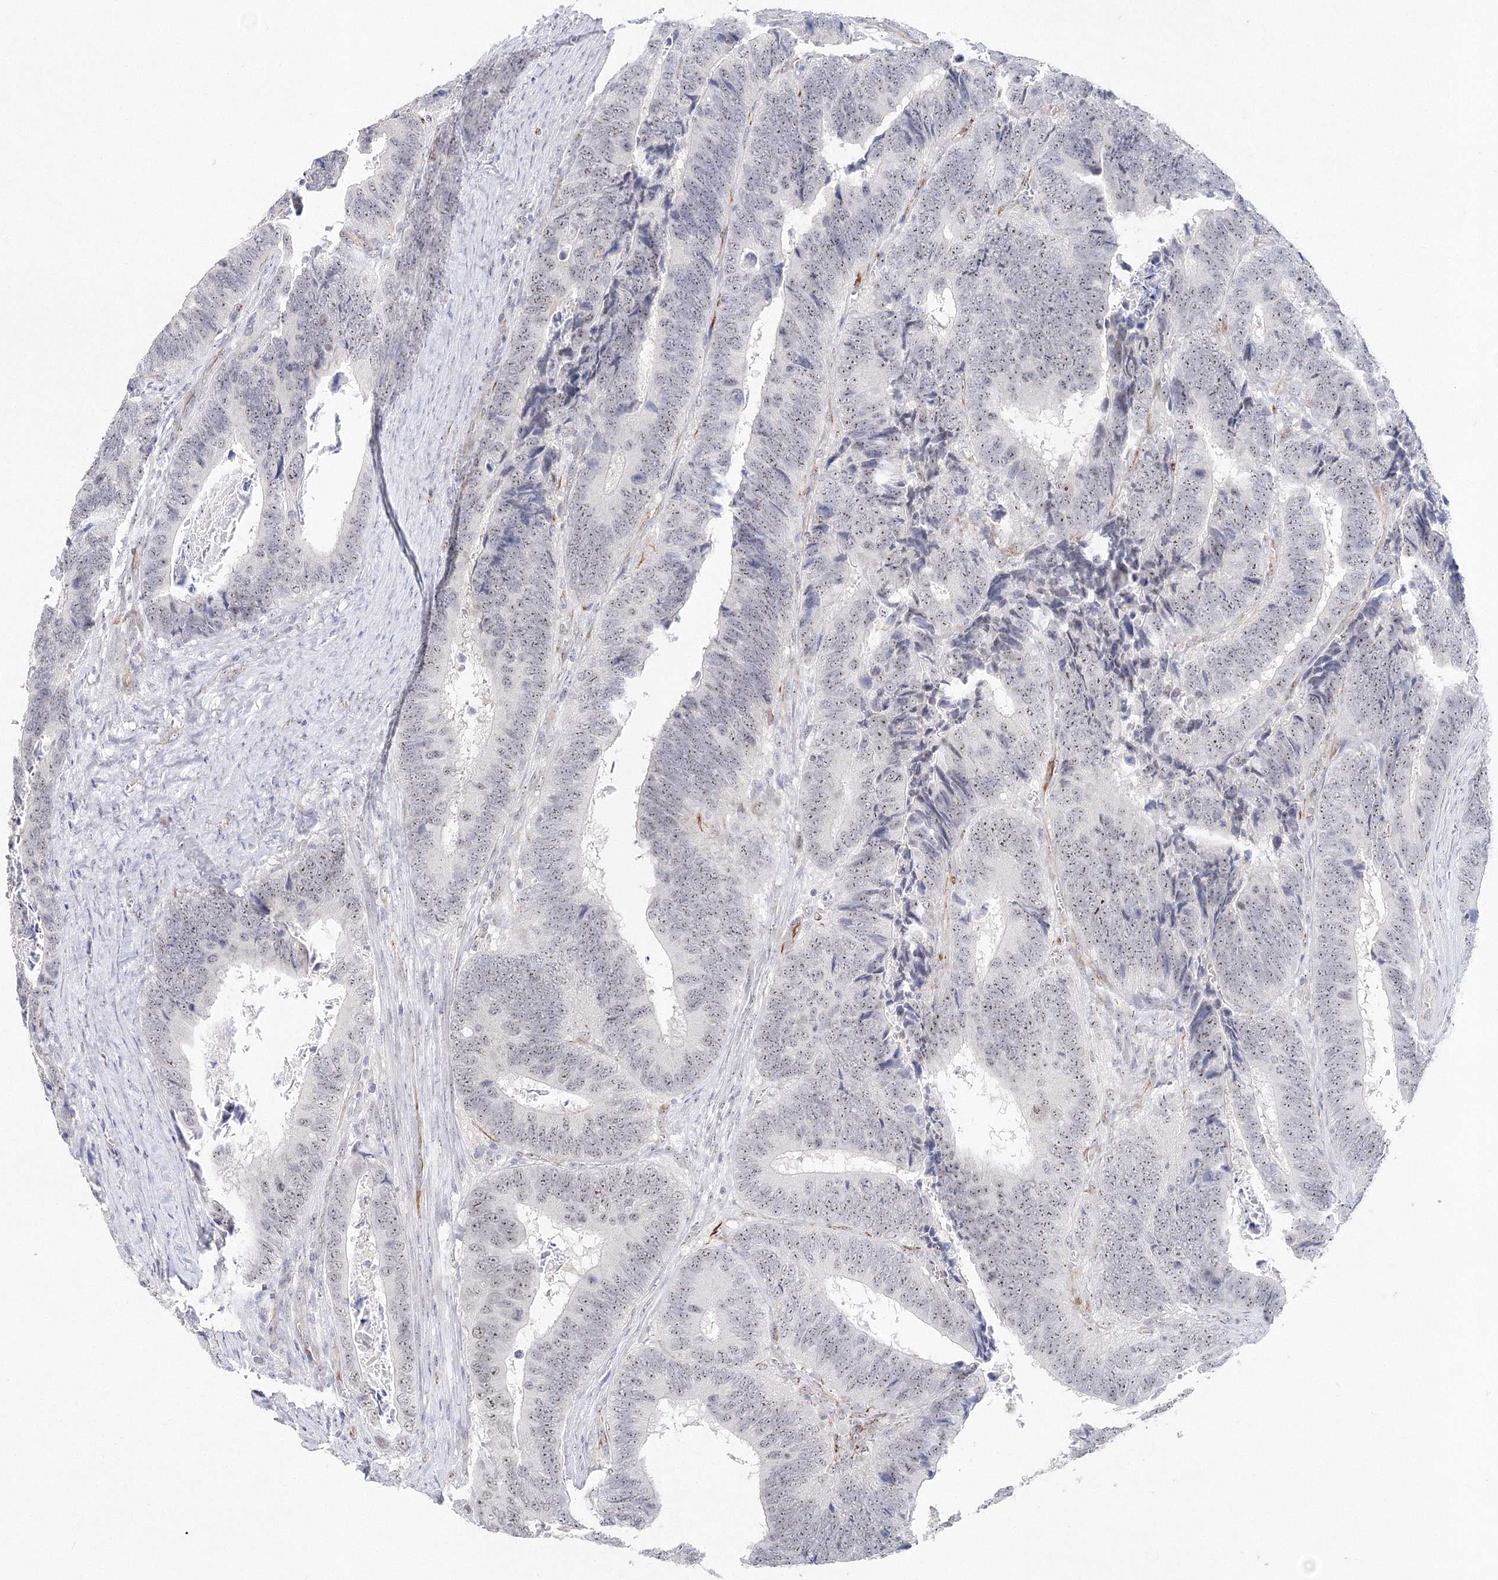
{"staining": {"intensity": "weak", "quantity": "25%-75%", "location": "nuclear"}, "tissue": "colorectal cancer", "cell_type": "Tumor cells", "image_type": "cancer", "snomed": [{"axis": "morphology", "description": "Adenocarcinoma, NOS"}, {"axis": "topography", "description": "Colon"}], "caption": "Colorectal cancer (adenocarcinoma) stained with IHC shows weak nuclear positivity in about 25%-75% of tumor cells. The staining is performed using DAB (3,3'-diaminobenzidine) brown chromogen to label protein expression. The nuclei are counter-stained blue using hematoxylin.", "gene": "SIRT7", "patient": {"sex": "male", "age": 72}}